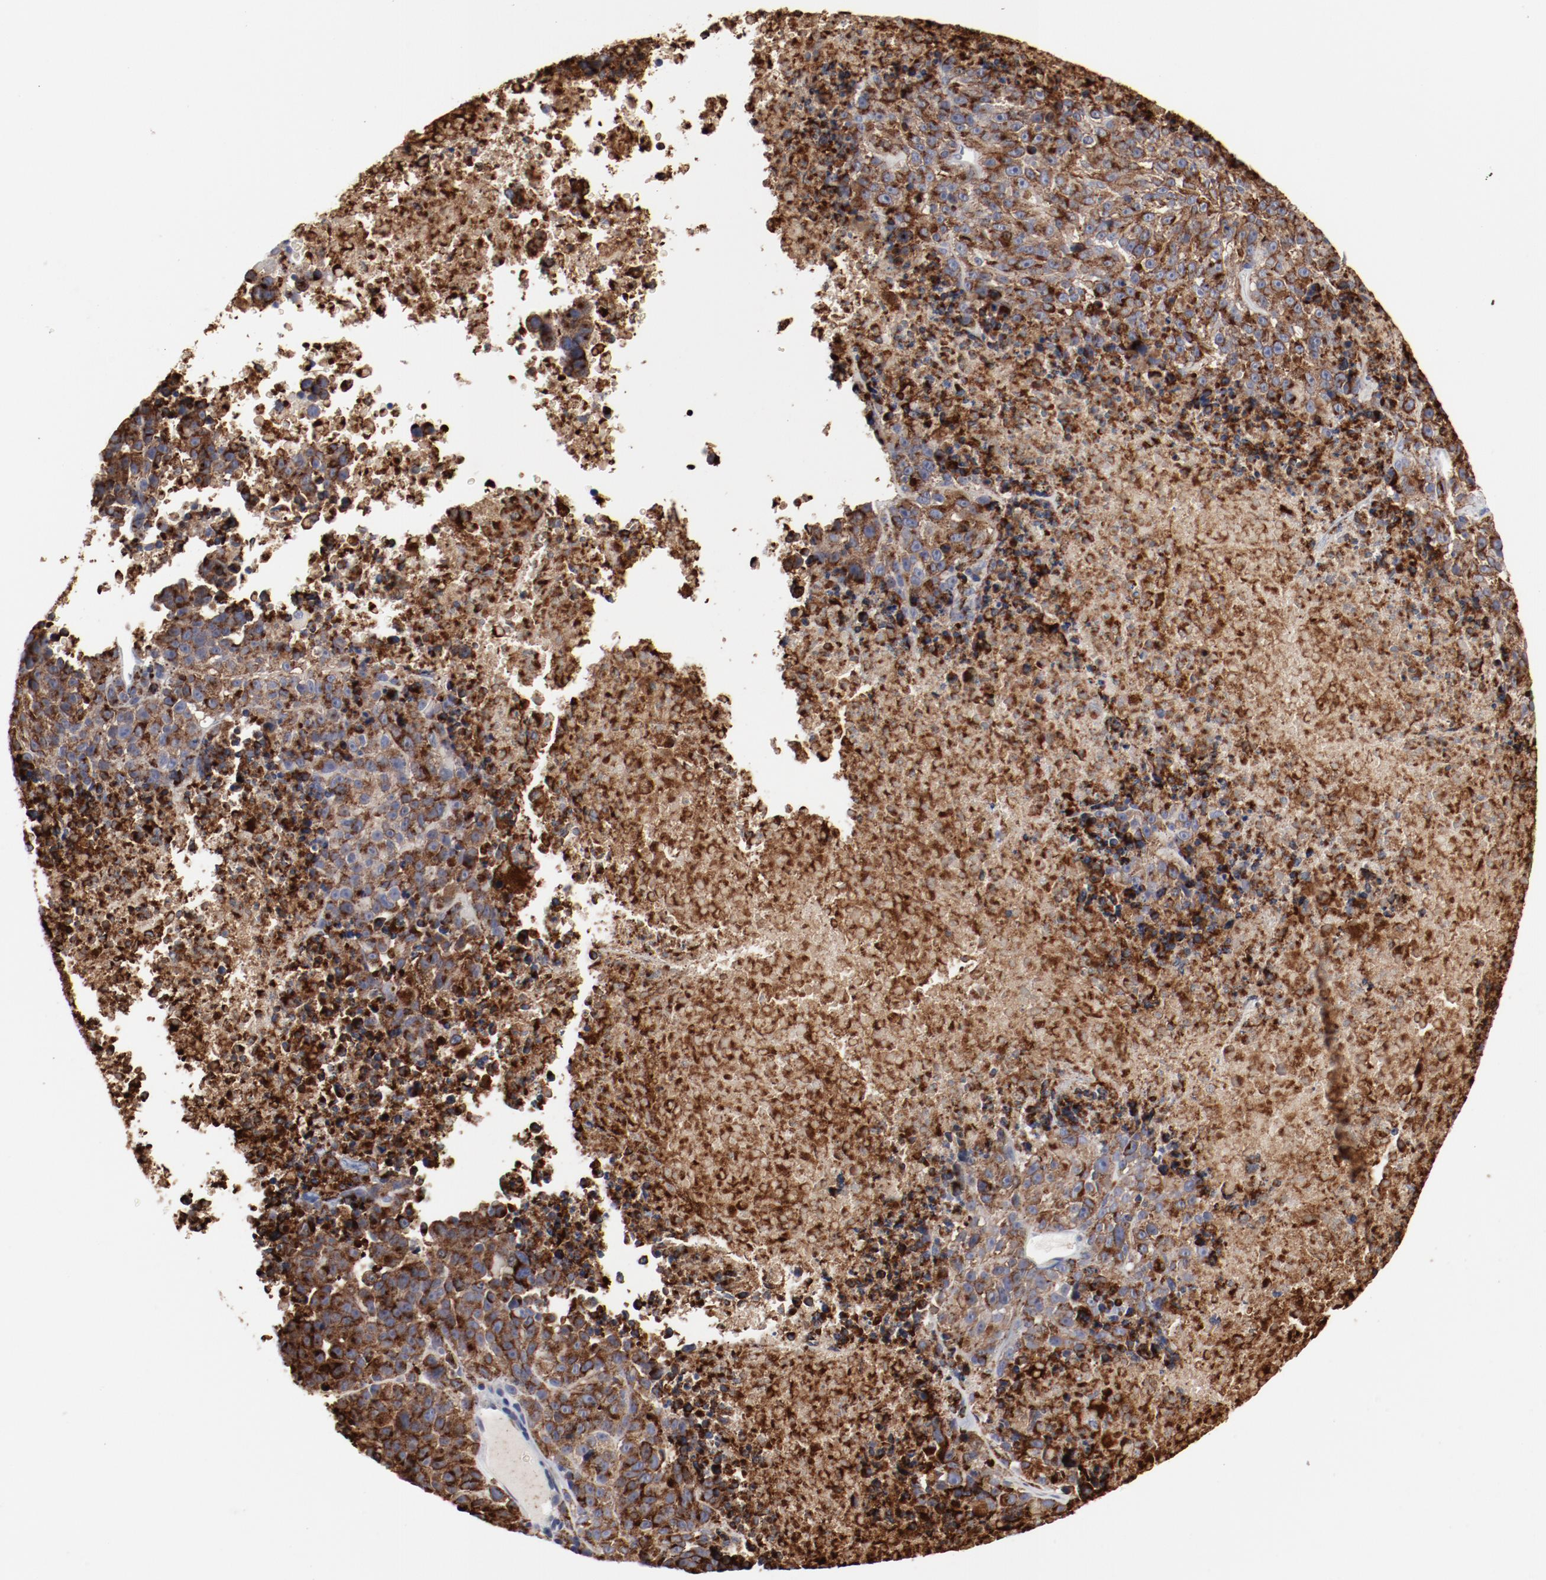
{"staining": {"intensity": "strong", "quantity": ">75%", "location": "cytoplasmic/membranous"}, "tissue": "melanoma", "cell_type": "Tumor cells", "image_type": "cancer", "snomed": [{"axis": "morphology", "description": "Malignant melanoma, Metastatic site"}, {"axis": "topography", "description": "Cerebral cortex"}], "caption": "Melanoma tissue reveals strong cytoplasmic/membranous expression in about >75% of tumor cells, visualized by immunohistochemistry.", "gene": "GPR143", "patient": {"sex": "female", "age": 52}}